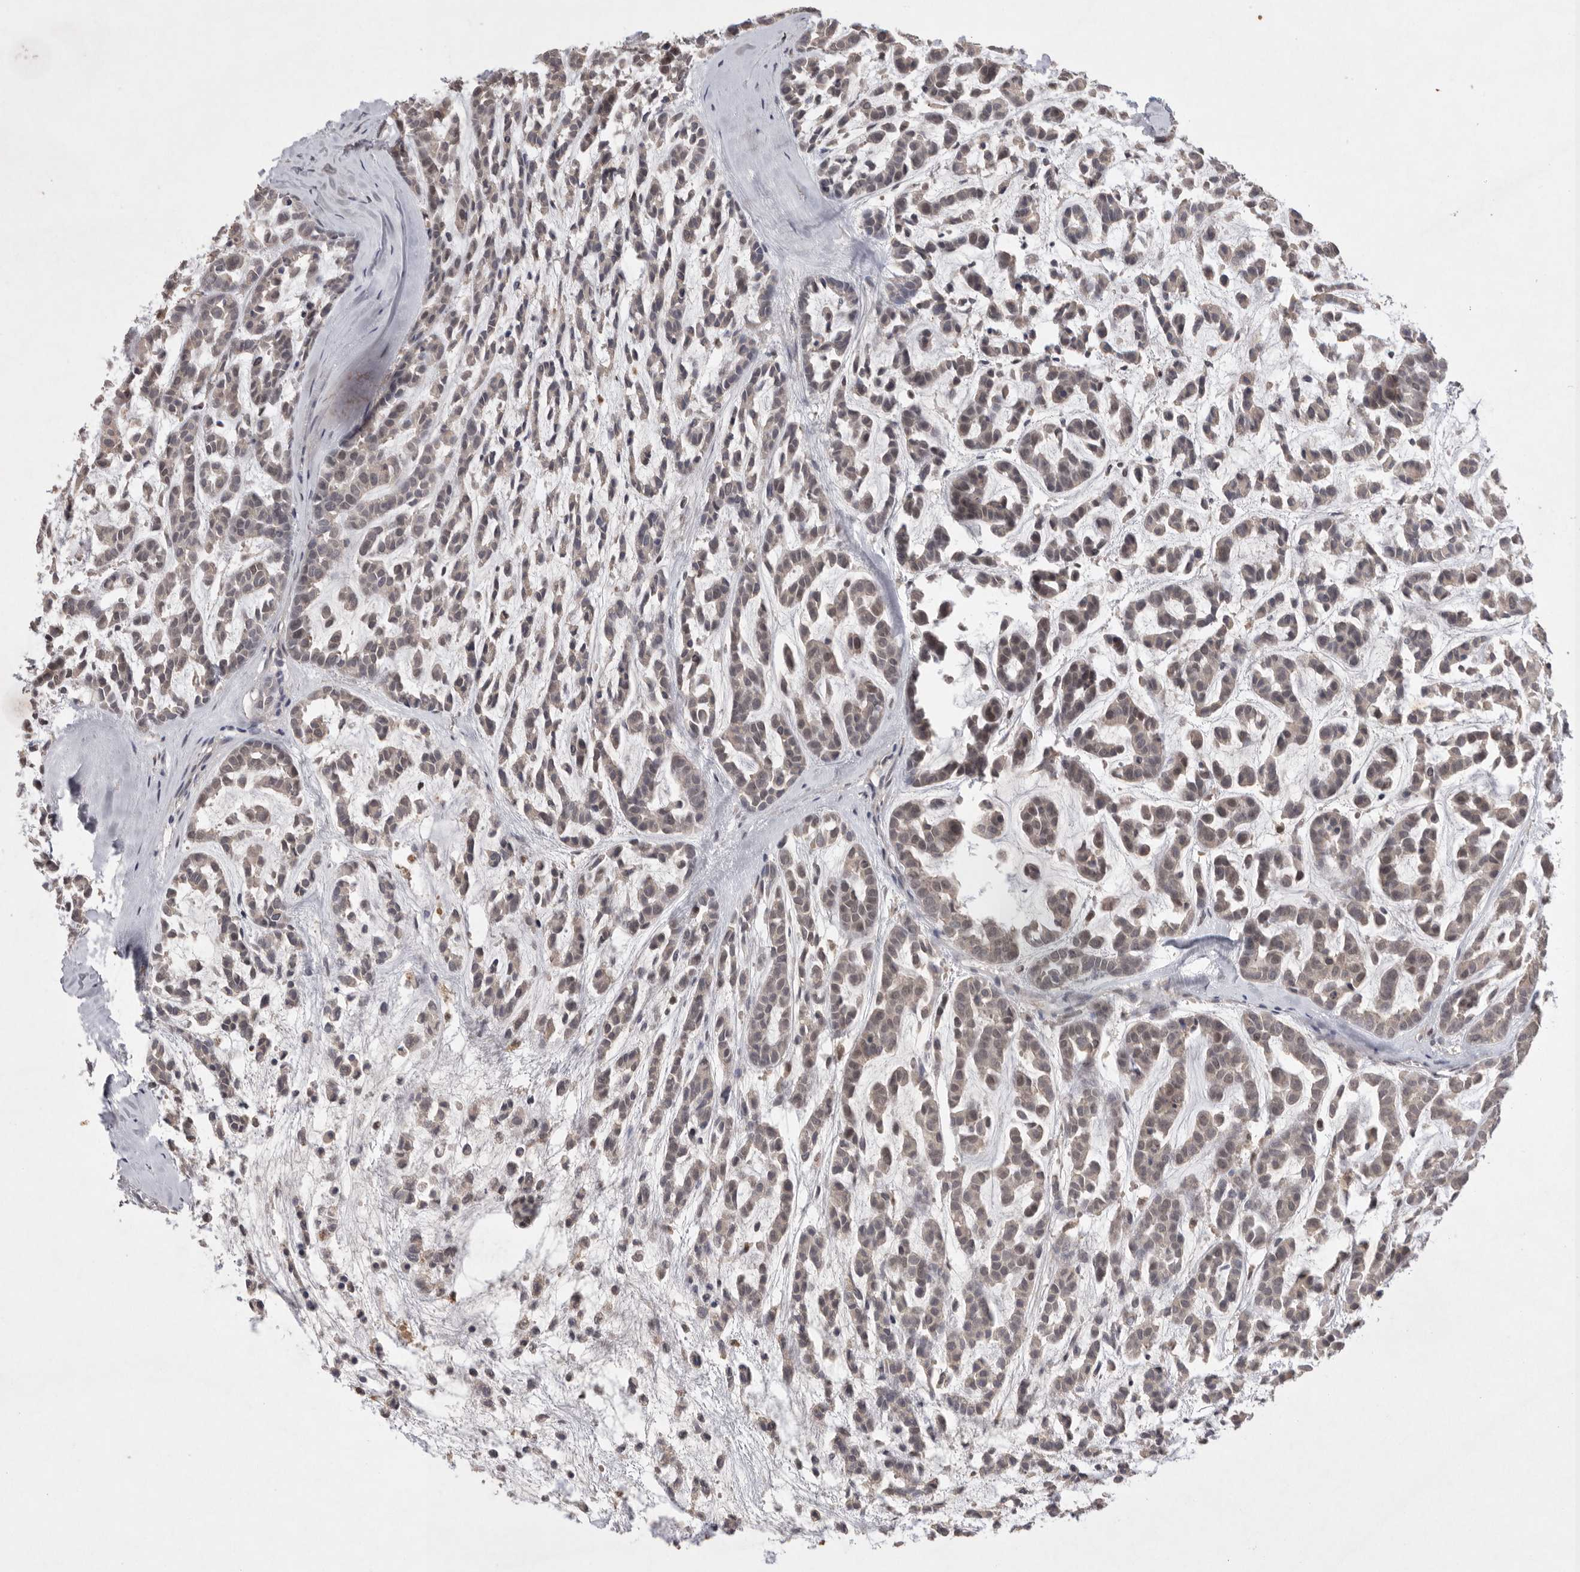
{"staining": {"intensity": "weak", "quantity": "25%-75%", "location": "cytoplasmic/membranous,nuclear"}, "tissue": "head and neck cancer", "cell_type": "Tumor cells", "image_type": "cancer", "snomed": [{"axis": "morphology", "description": "Adenocarcinoma, NOS"}, {"axis": "morphology", "description": "Adenoma, NOS"}, {"axis": "topography", "description": "Head-Neck"}], "caption": "Immunohistochemistry of human head and neck cancer exhibits low levels of weak cytoplasmic/membranous and nuclear positivity in about 25%-75% of tumor cells.", "gene": "HUS1", "patient": {"sex": "female", "age": 55}}